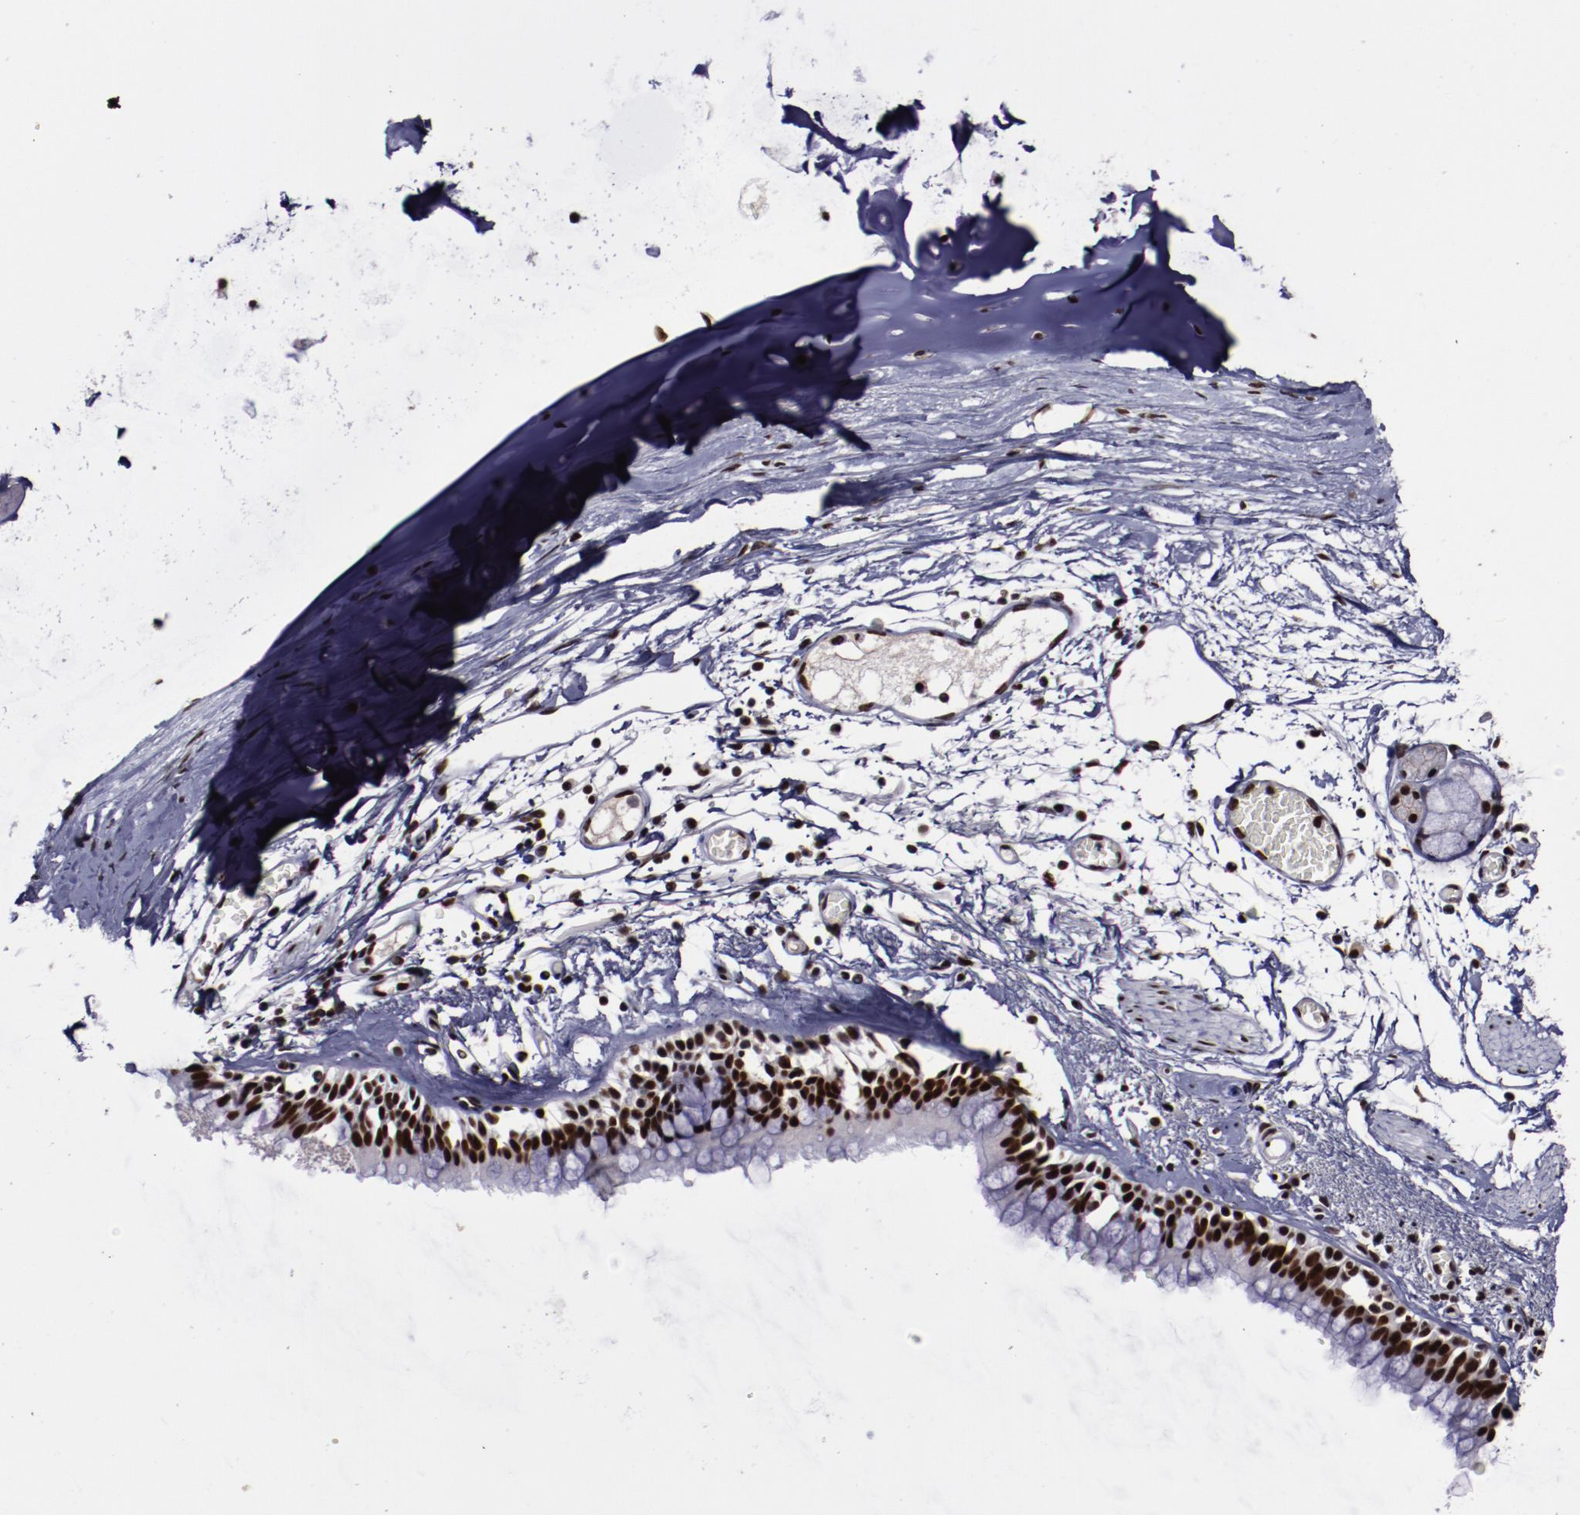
{"staining": {"intensity": "strong", "quantity": ">75%", "location": "nuclear"}, "tissue": "bronchus", "cell_type": "Respiratory epithelial cells", "image_type": "normal", "snomed": [{"axis": "morphology", "description": "Normal tissue, NOS"}, {"axis": "topography", "description": "Bronchus"}, {"axis": "topography", "description": "Lung"}], "caption": "Immunohistochemical staining of benign human bronchus displays high levels of strong nuclear expression in approximately >75% of respiratory epithelial cells.", "gene": "ERH", "patient": {"sex": "female", "age": 56}}